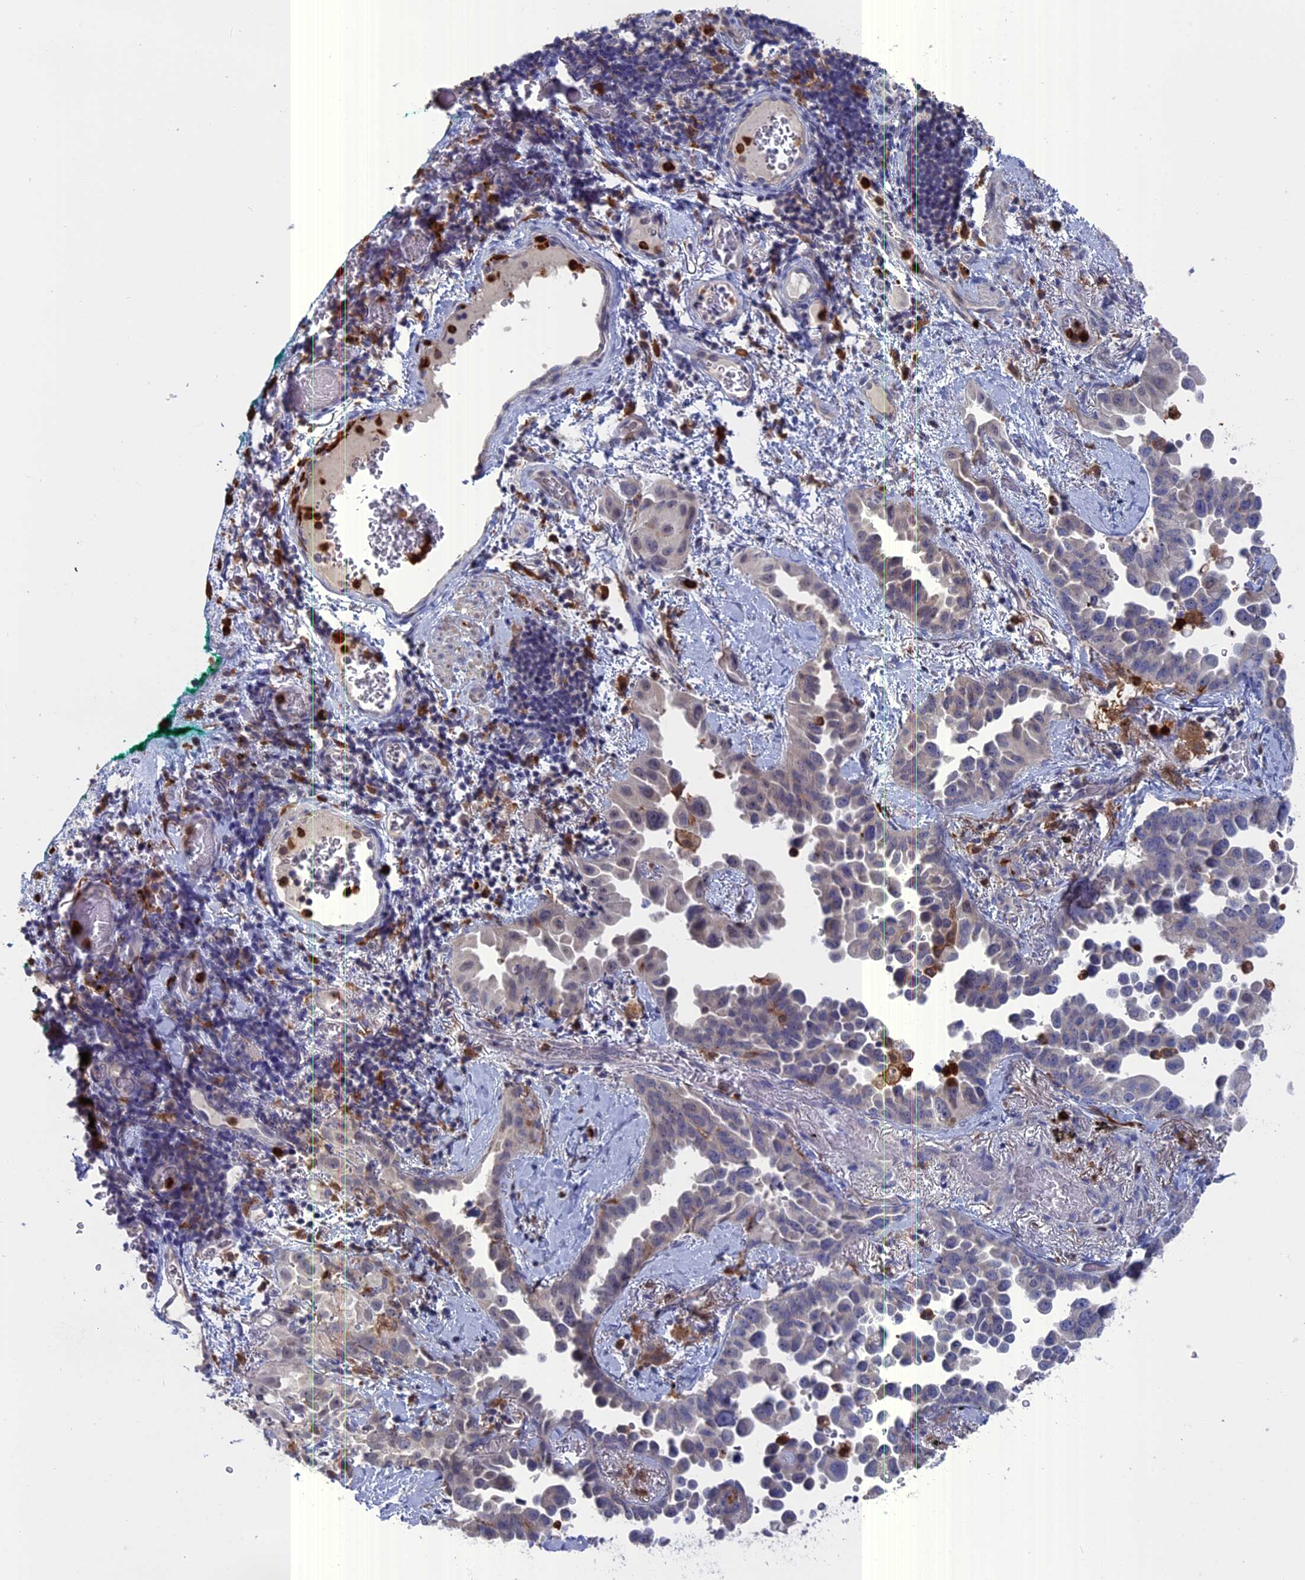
{"staining": {"intensity": "negative", "quantity": "none", "location": "none"}, "tissue": "lung cancer", "cell_type": "Tumor cells", "image_type": "cancer", "snomed": [{"axis": "morphology", "description": "Adenocarcinoma, NOS"}, {"axis": "topography", "description": "Lung"}], "caption": "Immunohistochemical staining of human adenocarcinoma (lung) shows no significant staining in tumor cells.", "gene": "NCF4", "patient": {"sex": "female", "age": 67}}